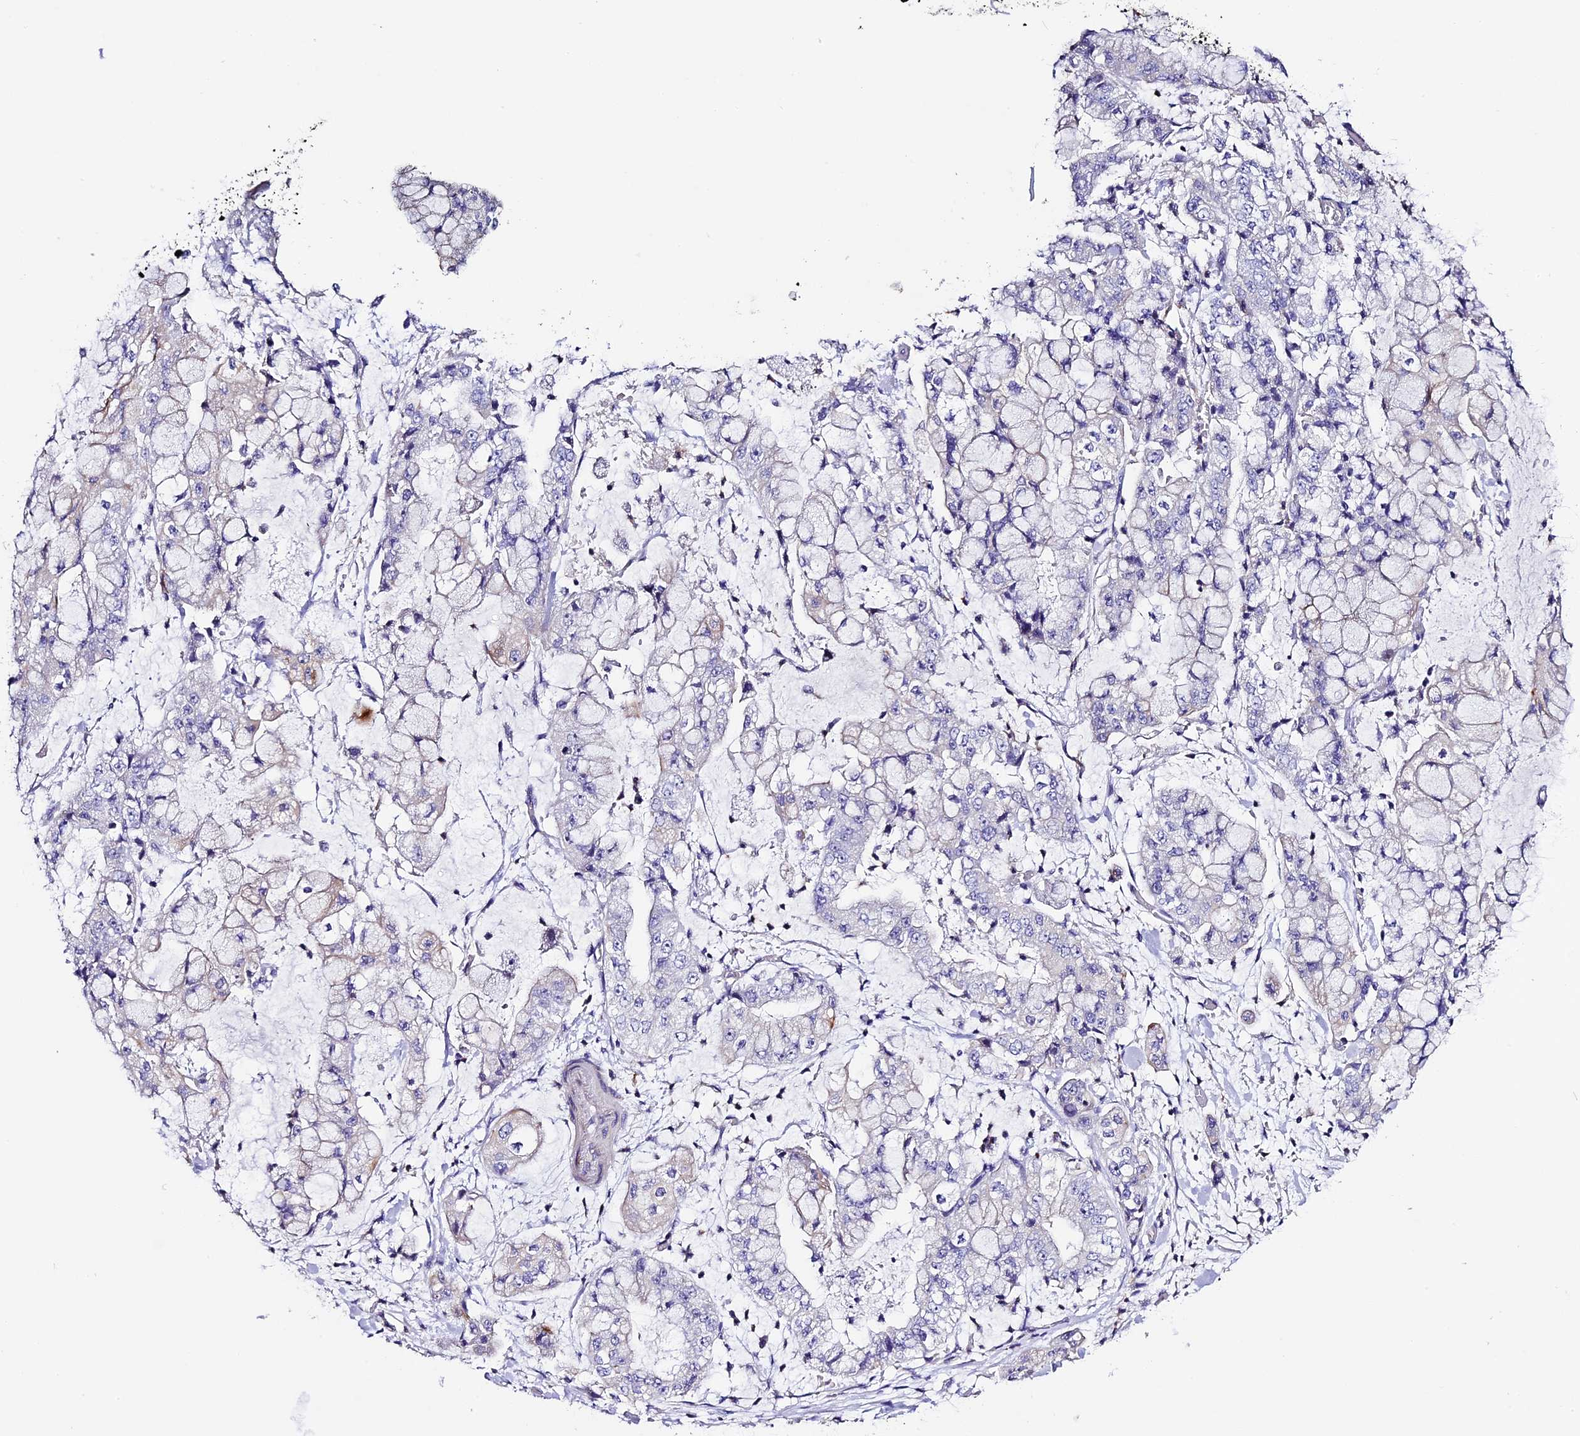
{"staining": {"intensity": "negative", "quantity": "none", "location": "none"}, "tissue": "stomach cancer", "cell_type": "Tumor cells", "image_type": "cancer", "snomed": [{"axis": "morphology", "description": "Adenocarcinoma, NOS"}, {"axis": "topography", "description": "Stomach"}], "caption": "This is an immunohistochemistry photomicrograph of human adenocarcinoma (stomach). There is no expression in tumor cells.", "gene": "NOD2", "patient": {"sex": "male", "age": 76}}